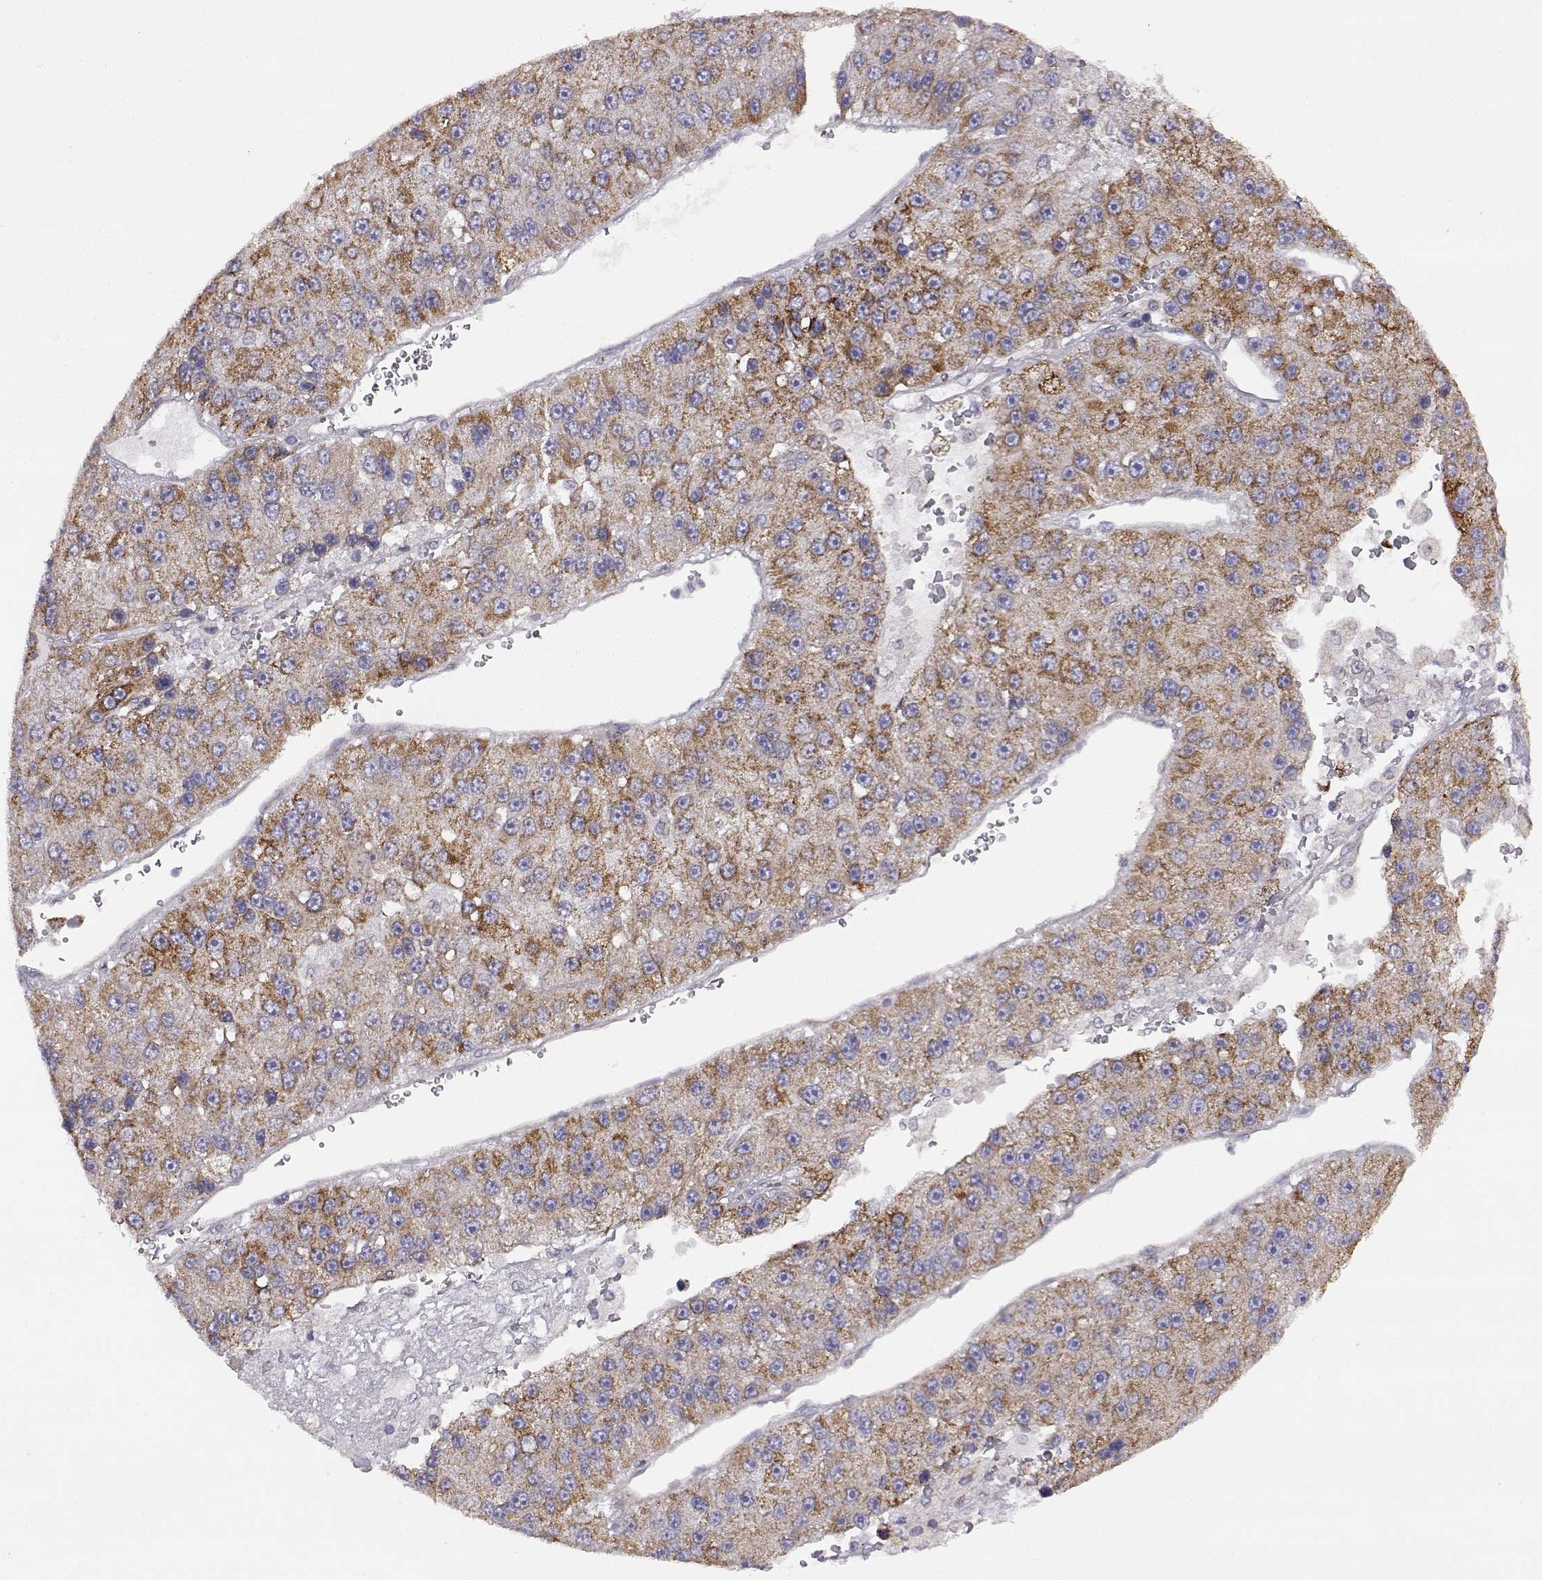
{"staining": {"intensity": "moderate", "quantity": "25%-75%", "location": "cytoplasmic/membranous"}, "tissue": "liver cancer", "cell_type": "Tumor cells", "image_type": "cancer", "snomed": [{"axis": "morphology", "description": "Carcinoma, Hepatocellular, NOS"}, {"axis": "topography", "description": "Liver"}], "caption": "Tumor cells demonstrate medium levels of moderate cytoplasmic/membranous positivity in approximately 25%-75% of cells in human liver cancer (hepatocellular carcinoma). (DAB = brown stain, brightfield microscopy at high magnification).", "gene": "DDC", "patient": {"sex": "female", "age": 73}}